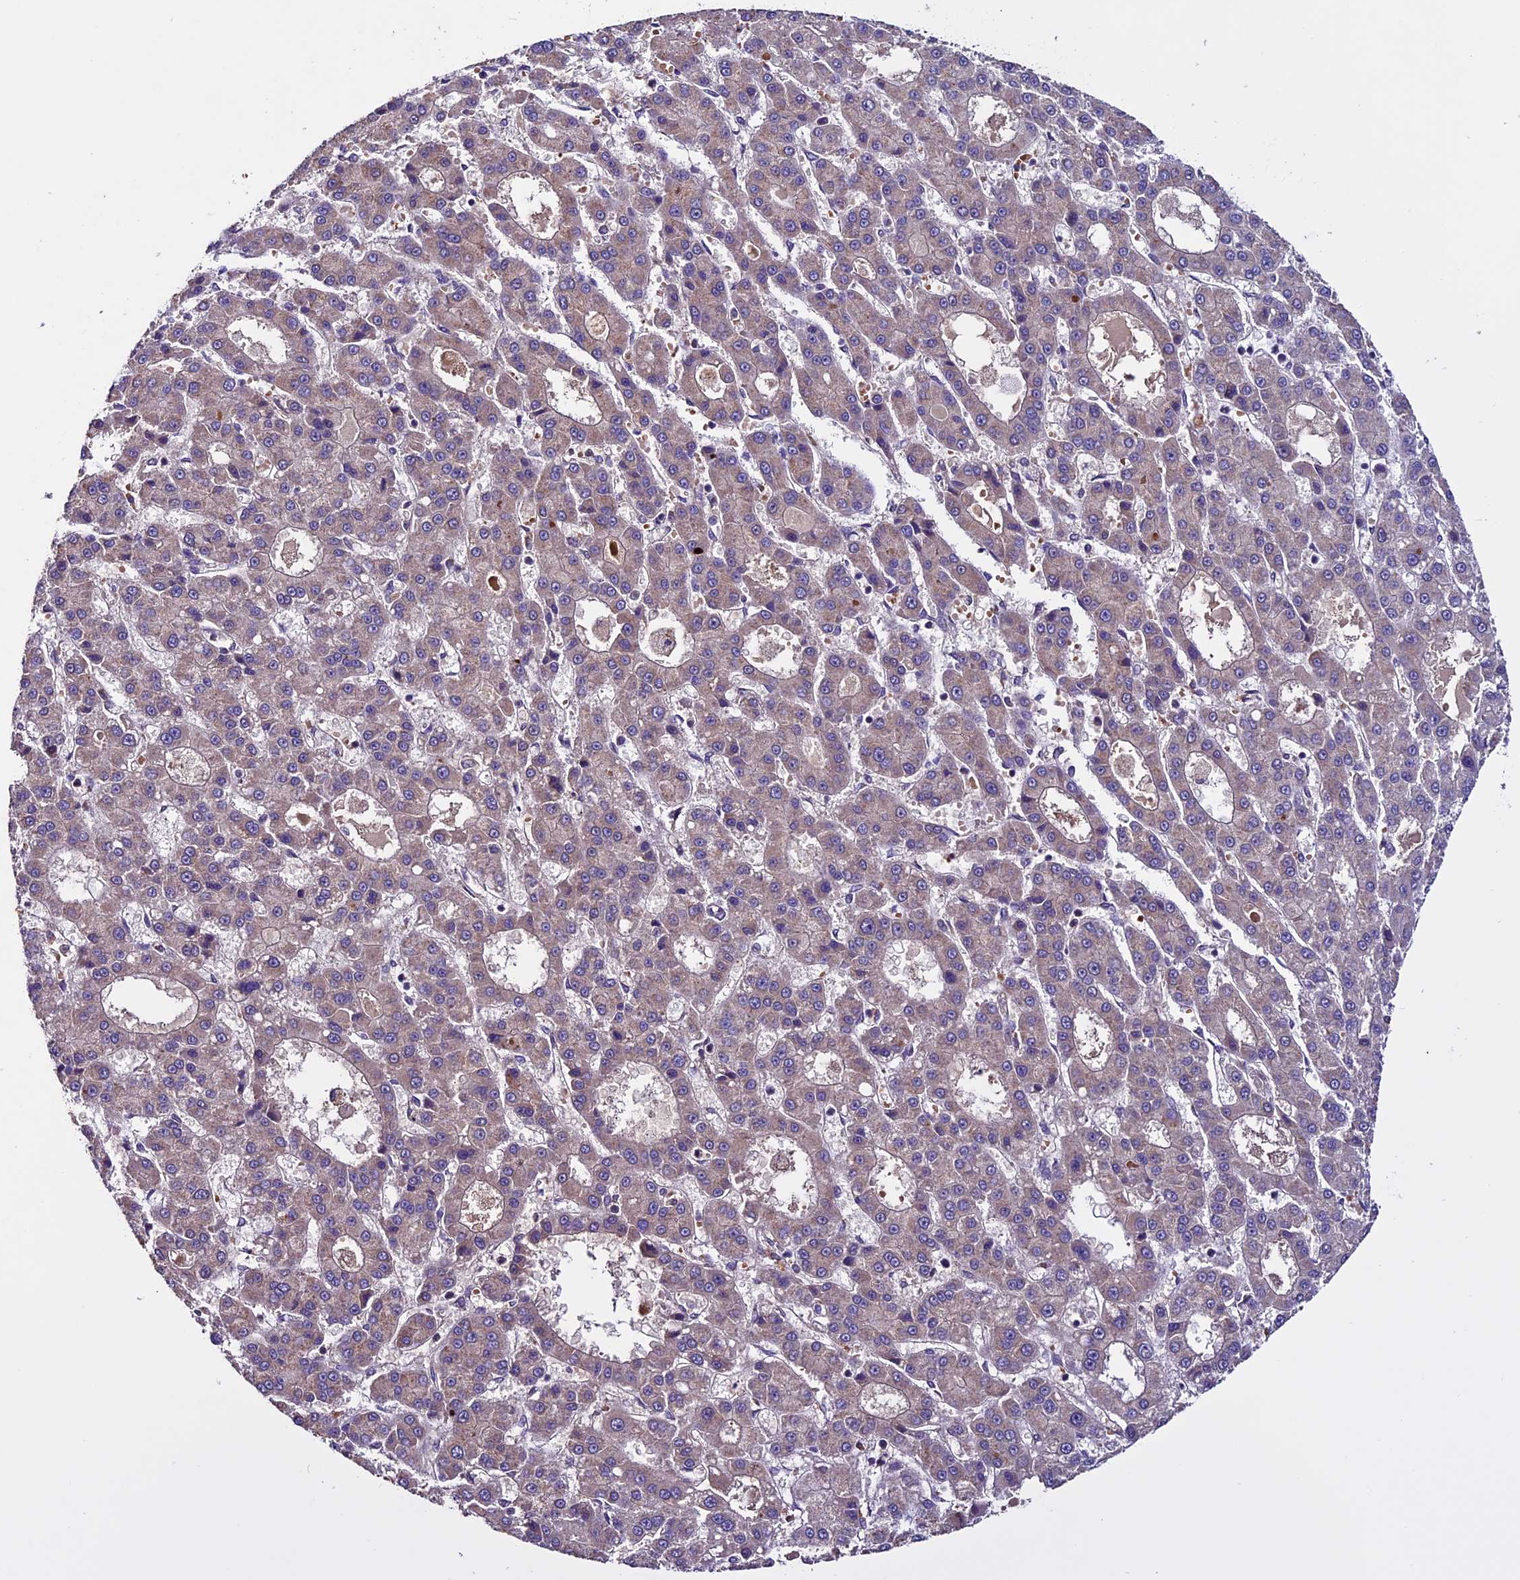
{"staining": {"intensity": "moderate", "quantity": ">75%", "location": "cytoplasmic/membranous"}, "tissue": "liver cancer", "cell_type": "Tumor cells", "image_type": "cancer", "snomed": [{"axis": "morphology", "description": "Carcinoma, Hepatocellular, NOS"}, {"axis": "topography", "description": "Liver"}], "caption": "Protein expression analysis of human liver cancer (hepatocellular carcinoma) reveals moderate cytoplasmic/membranous positivity in about >75% of tumor cells. (DAB (3,3'-diaminobenzidine) IHC, brown staining for protein, blue staining for nuclei).", "gene": "RINL", "patient": {"sex": "male", "age": 70}}